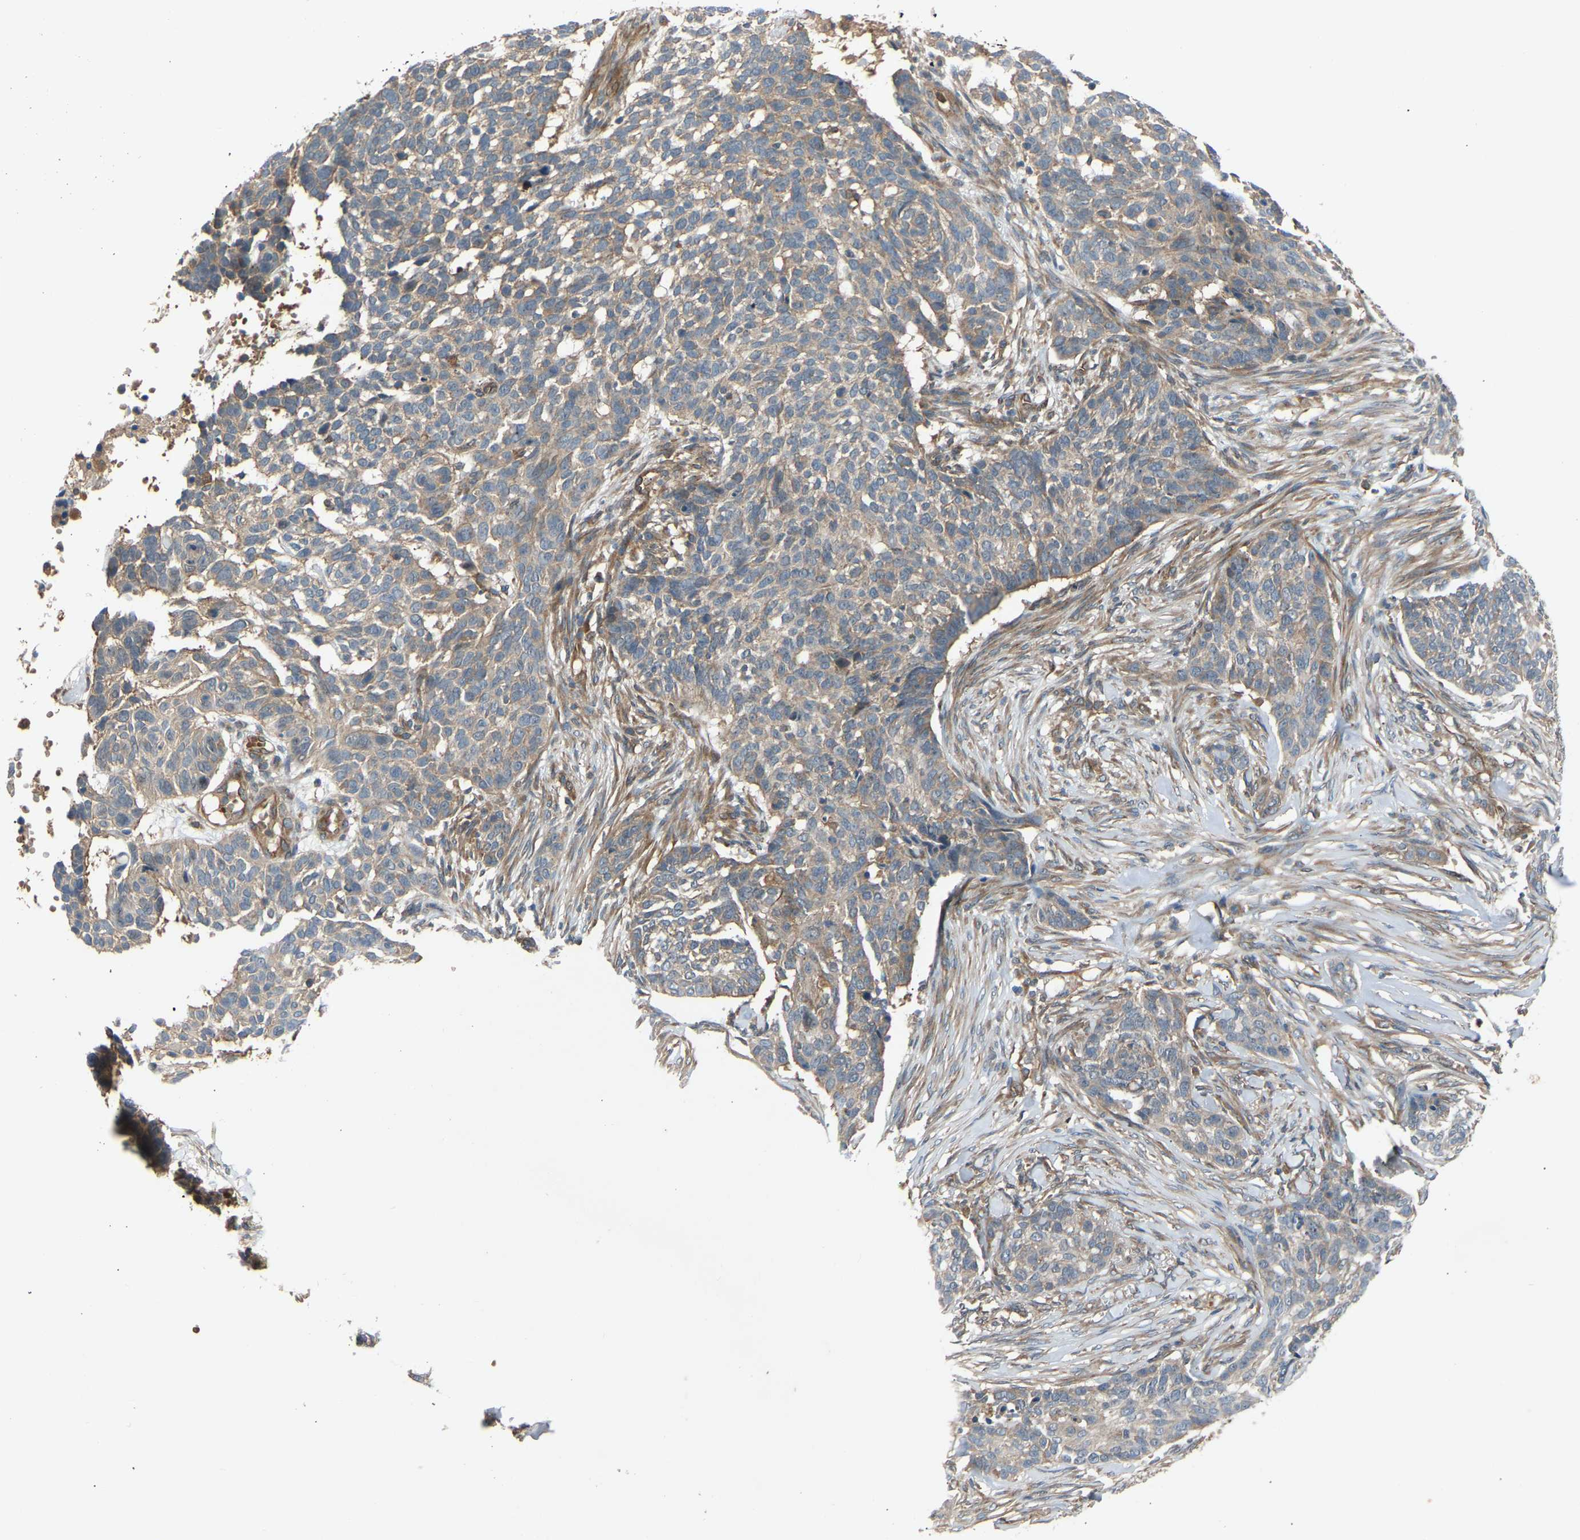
{"staining": {"intensity": "weak", "quantity": ">75%", "location": "cytoplasmic/membranous"}, "tissue": "skin cancer", "cell_type": "Tumor cells", "image_type": "cancer", "snomed": [{"axis": "morphology", "description": "Basal cell carcinoma"}, {"axis": "topography", "description": "Skin"}], "caption": "Weak cytoplasmic/membranous staining for a protein is appreciated in approximately >75% of tumor cells of skin cancer (basal cell carcinoma) using immunohistochemistry.", "gene": "GAS2L1", "patient": {"sex": "male", "age": 85}}